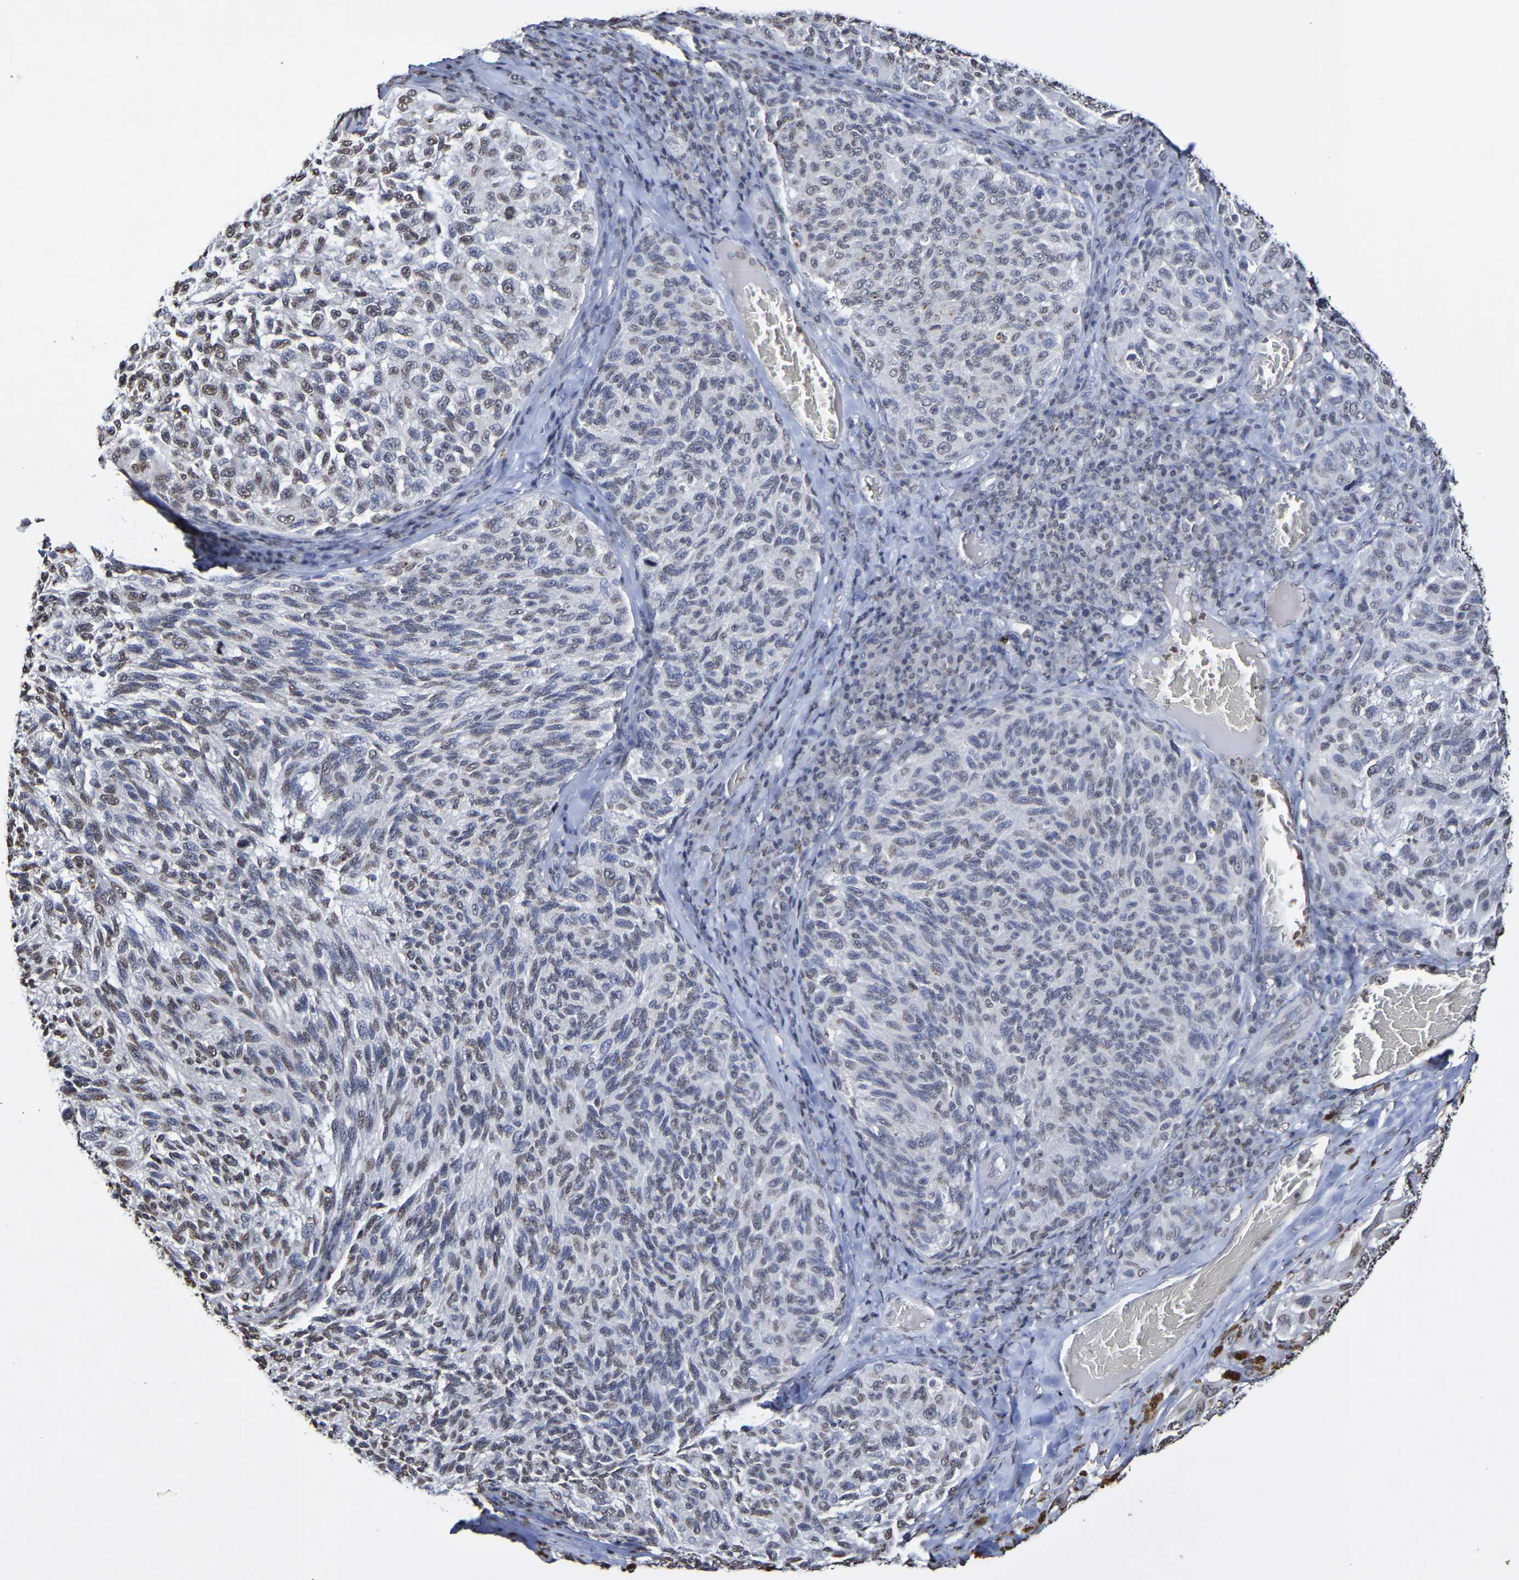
{"staining": {"intensity": "weak", "quantity": "<25%", "location": "nuclear"}, "tissue": "melanoma", "cell_type": "Tumor cells", "image_type": "cancer", "snomed": [{"axis": "morphology", "description": "Malignant melanoma, NOS"}, {"axis": "topography", "description": "Skin"}], "caption": "Immunohistochemistry photomicrograph of human malignant melanoma stained for a protein (brown), which displays no staining in tumor cells.", "gene": "ATF4", "patient": {"sex": "female", "age": 73}}